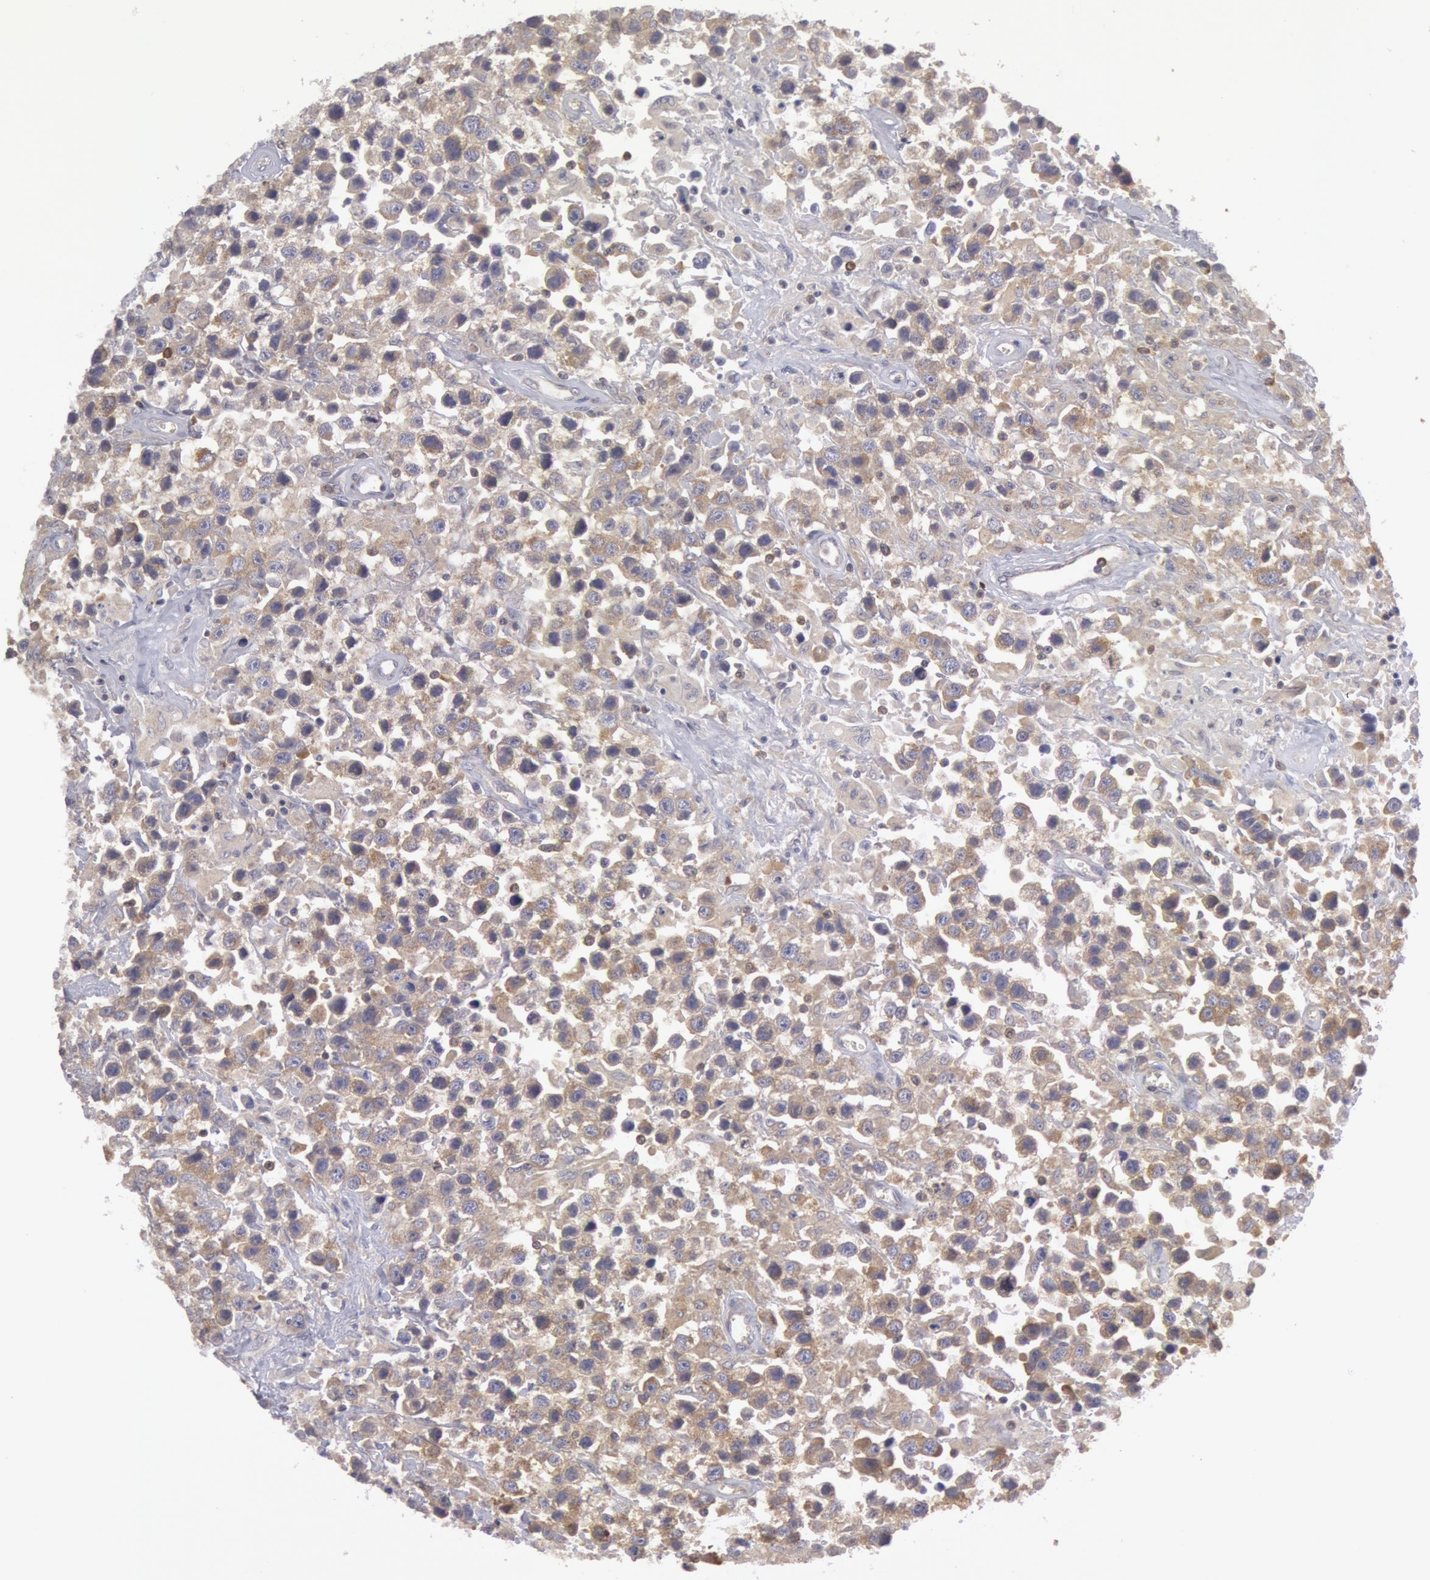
{"staining": {"intensity": "weak", "quantity": ">75%", "location": "cytoplasmic/membranous"}, "tissue": "testis cancer", "cell_type": "Tumor cells", "image_type": "cancer", "snomed": [{"axis": "morphology", "description": "Seminoma, NOS"}, {"axis": "topography", "description": "Testis"}], "caption": "Testis cancer (seminoma) was stained to show a protein in brown. There is low levels of weak cytoplasmic/membranous positivity in about >75% of tumor cells.", "gene": "IKBKB", "patient": {"sex": "male", "age": 43}}